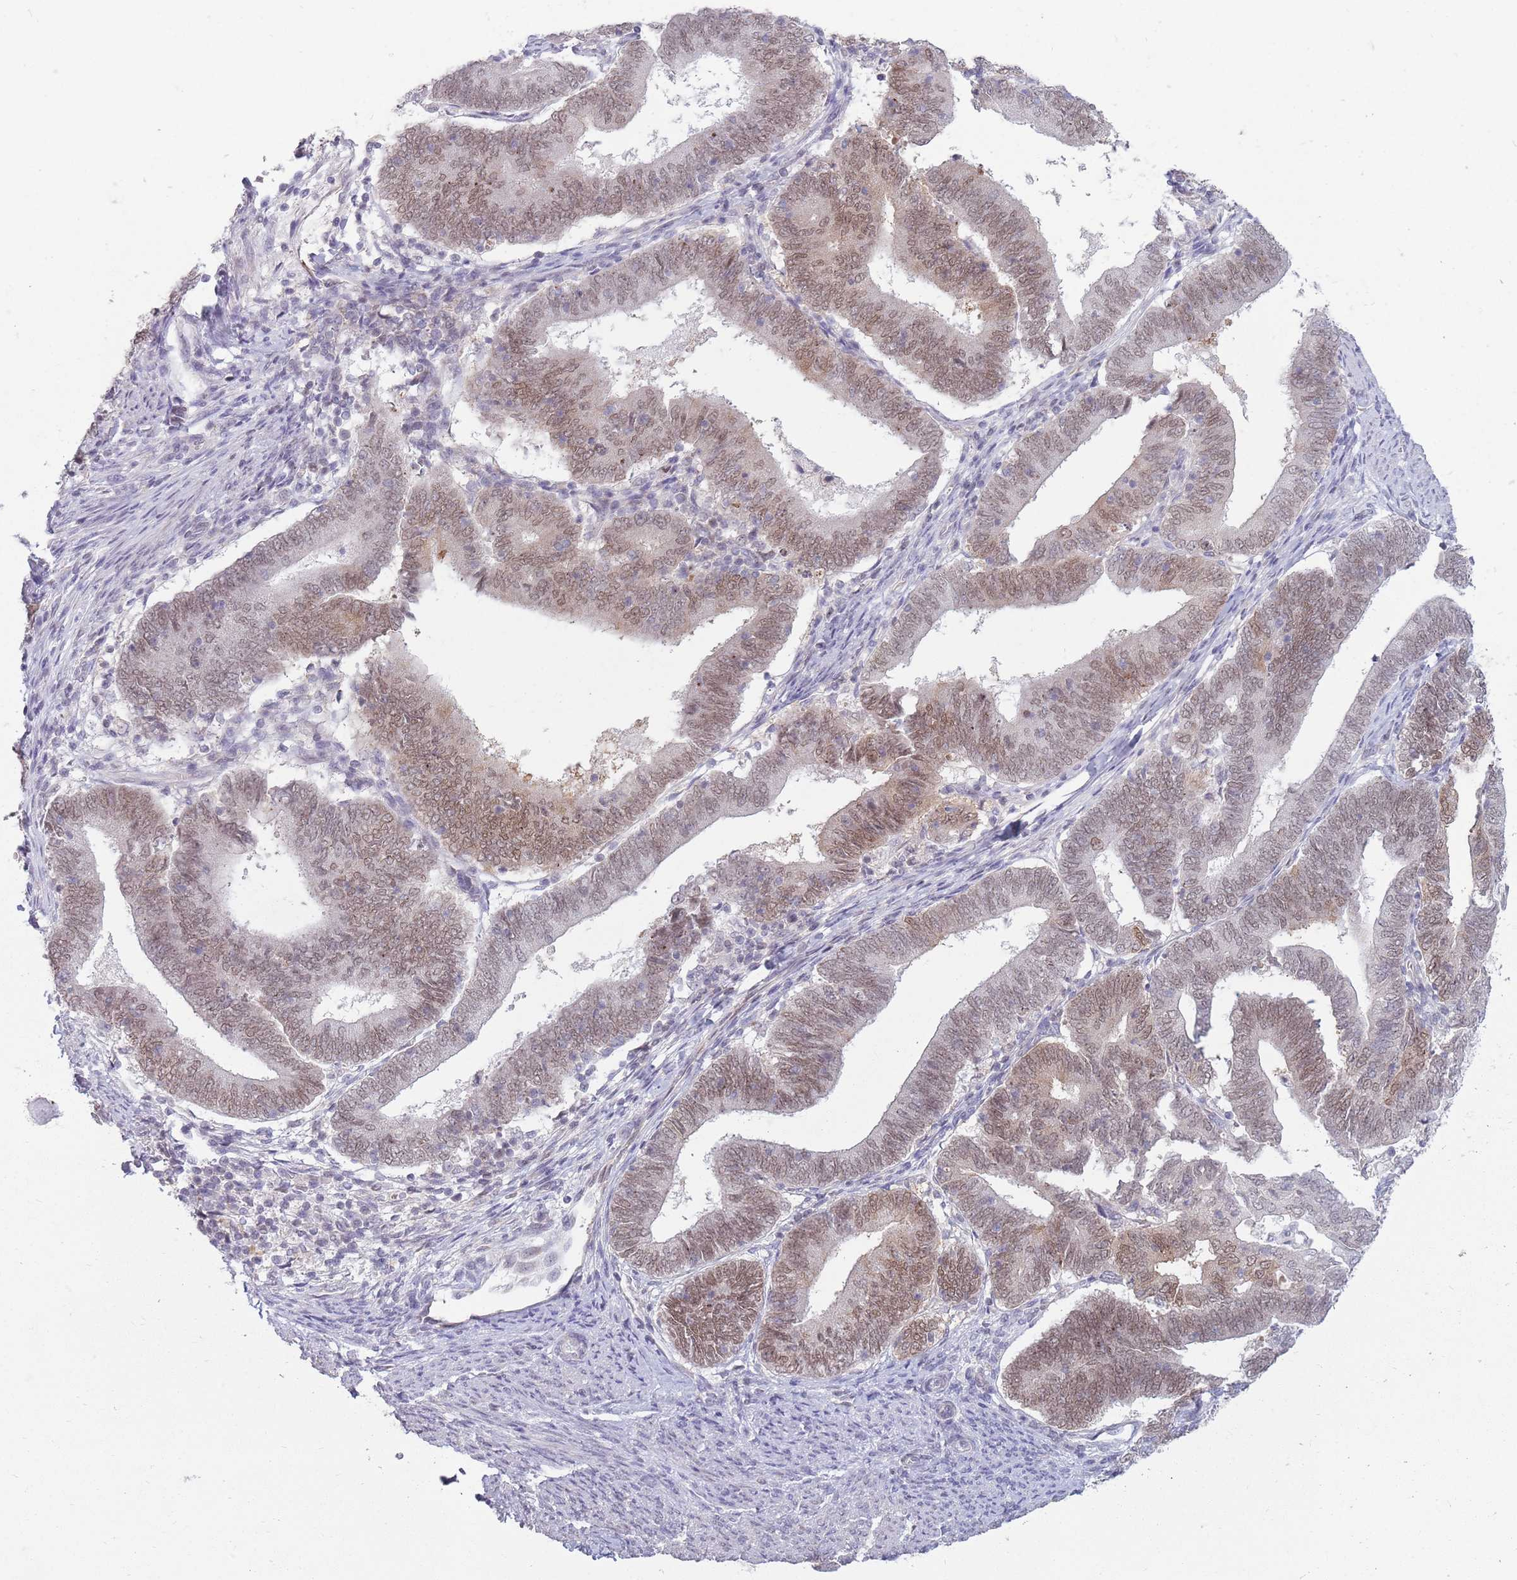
{"staining": {"intensity": "moderate", "quantity": "25%-75%", "location": "cytoplasmic/membranous,nuclear"}, "tissue": "endometrial cancer", "cell_type": "Tumor cells", "image_type": "cancer", "snomed": [{"axis": "morphology", "description": "Adenocarcinoma, NOS"}, {"axis": "topography", "description": "Endometrium"}], "caption": "DAB immunohistochemical staining of endometrial adenocarcinoma shows moderate cytoplasmic/membranous and nuclear protein positivity in about 25%-75% of tumor cells.", "gene": "ZNF574", "patient": {"sex": "female", "age": 70}}